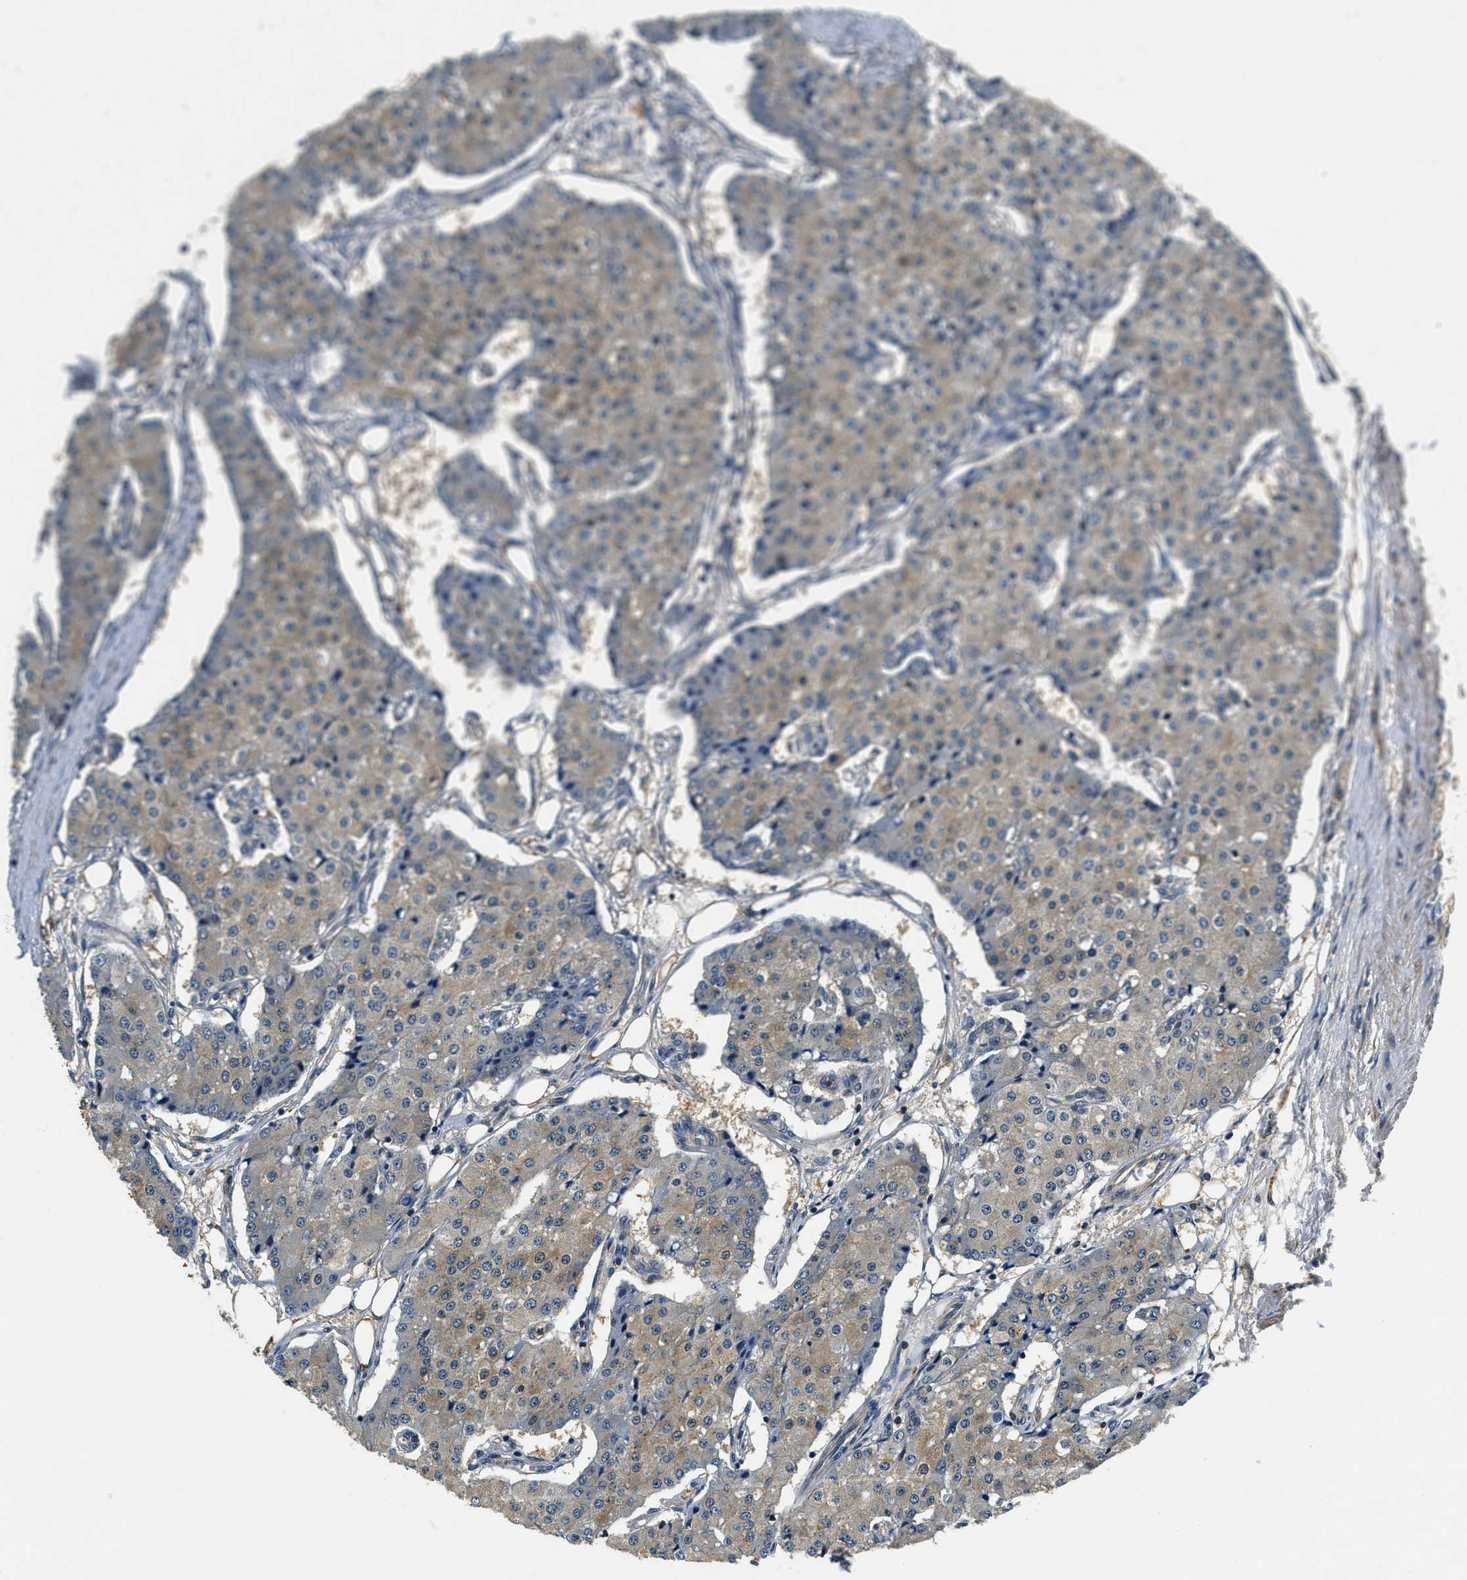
{"staining": {"intensity": "moderate", "quantity": "25%-75%", "location": "cytoplasmic/membranous"}, "tissue": "carcinoid", "cell_type": "Tumor cells", "image_type": "cancer", "snomed": [{"axis": "morphology", "description": "Carcinoid, malignant, NOS"}, {"axis": "topography", "description": "Colon"}], "caption": "A brown stain shows moderate cytoplasmic/membranous expression of a protein in human malignant carcinoid tumor cells. The protein of interest is shown in brown color, while the nuclei are stained blue.", "gene": "RESF1", "patient": {"sex": "female", "age": 52}}